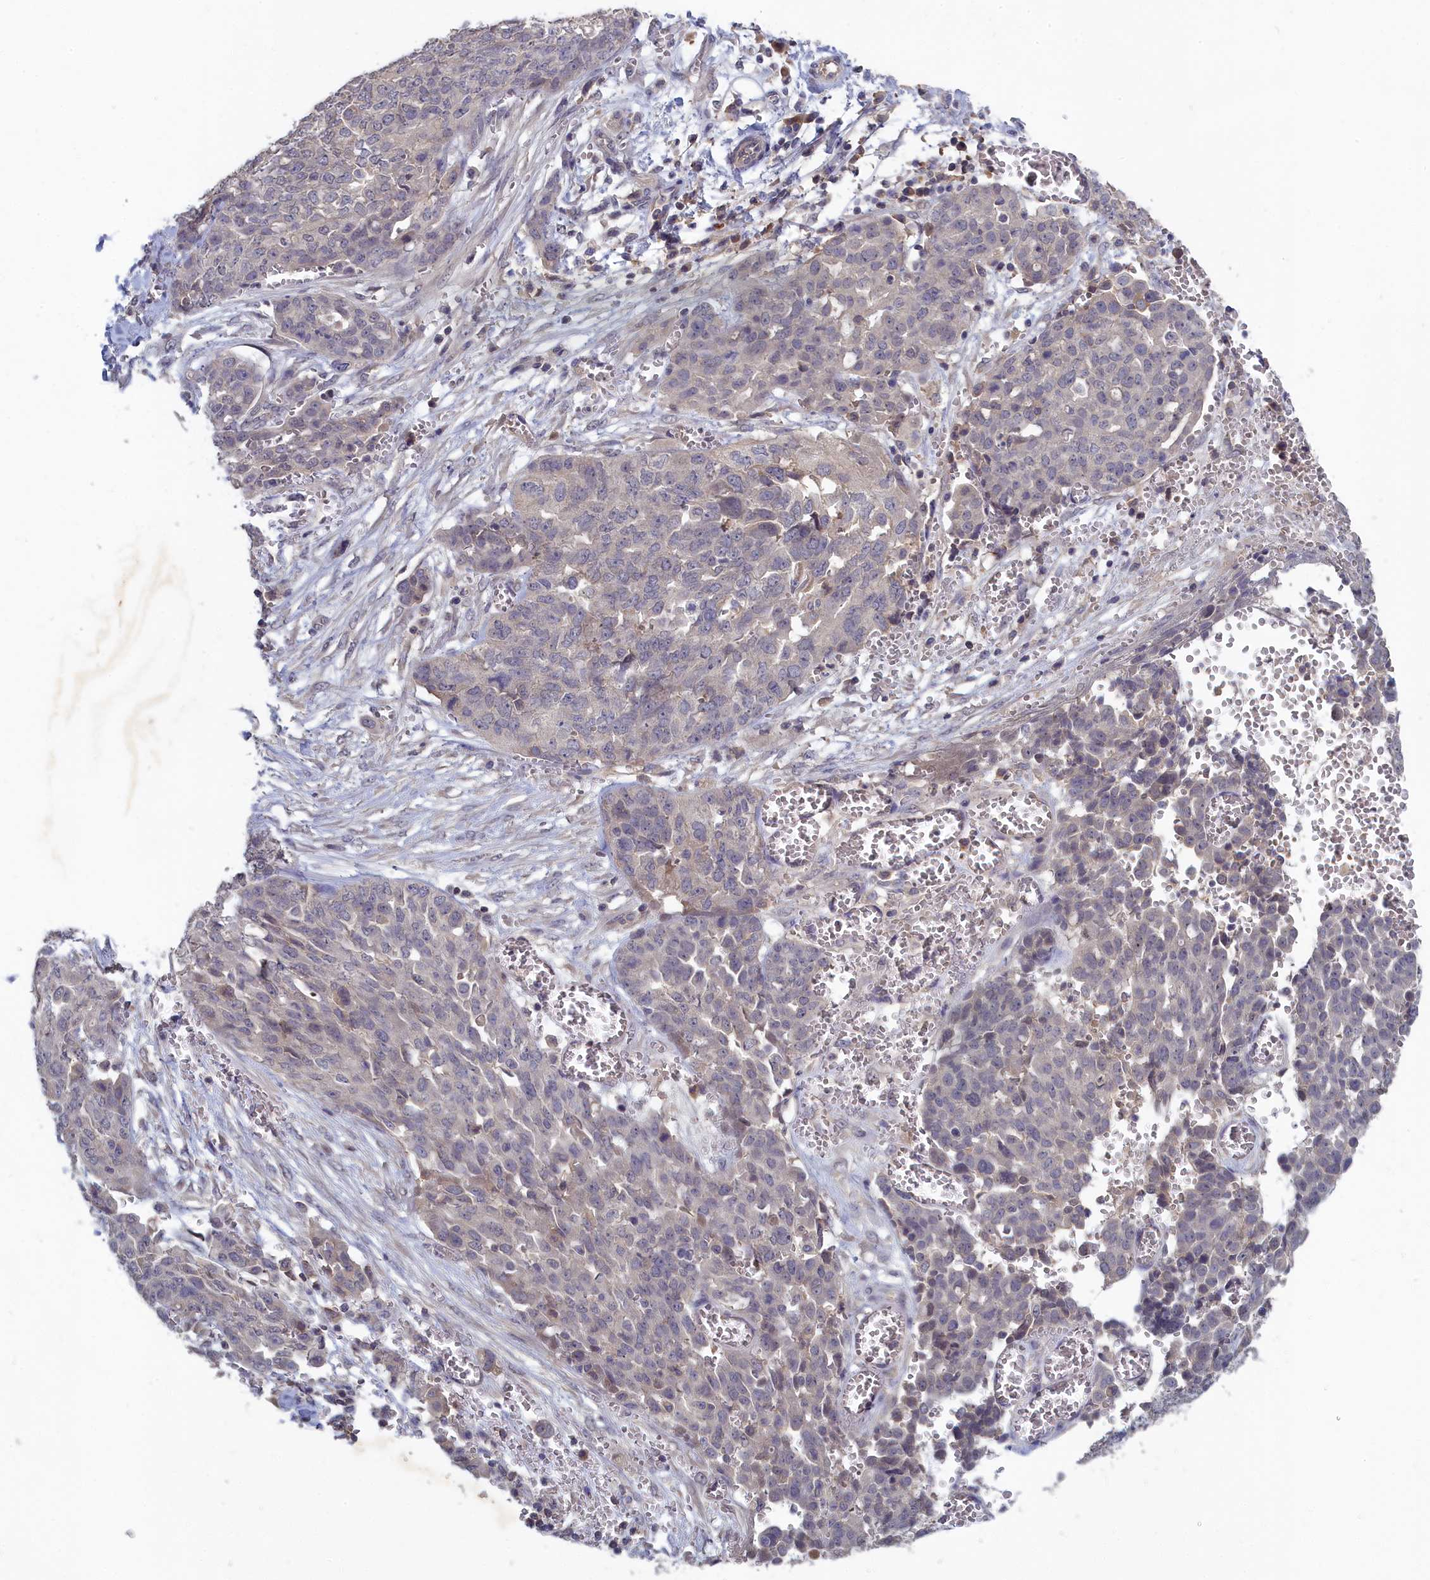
{"staining": {"intensity": "negative", "quantity": "none", "location": "none"}, "tissue": "ovarian cancer", "cell_type": "Tumor cells", "image_type": "cancer", "snomed": [{"axis": "morphology", "description": "Cystadenocarcinoma, serous, NOS"}, {"axis": "topography", "description": "Soft tissue"}, {"axis": "topography", "description": "Ovary"}], "caption": "Immunohistochemical staining of human ovarian cancer reveals no significant staining in tumor cells.", "gene": "CELF5", "patient": {"sex": "female", "age": 57}}